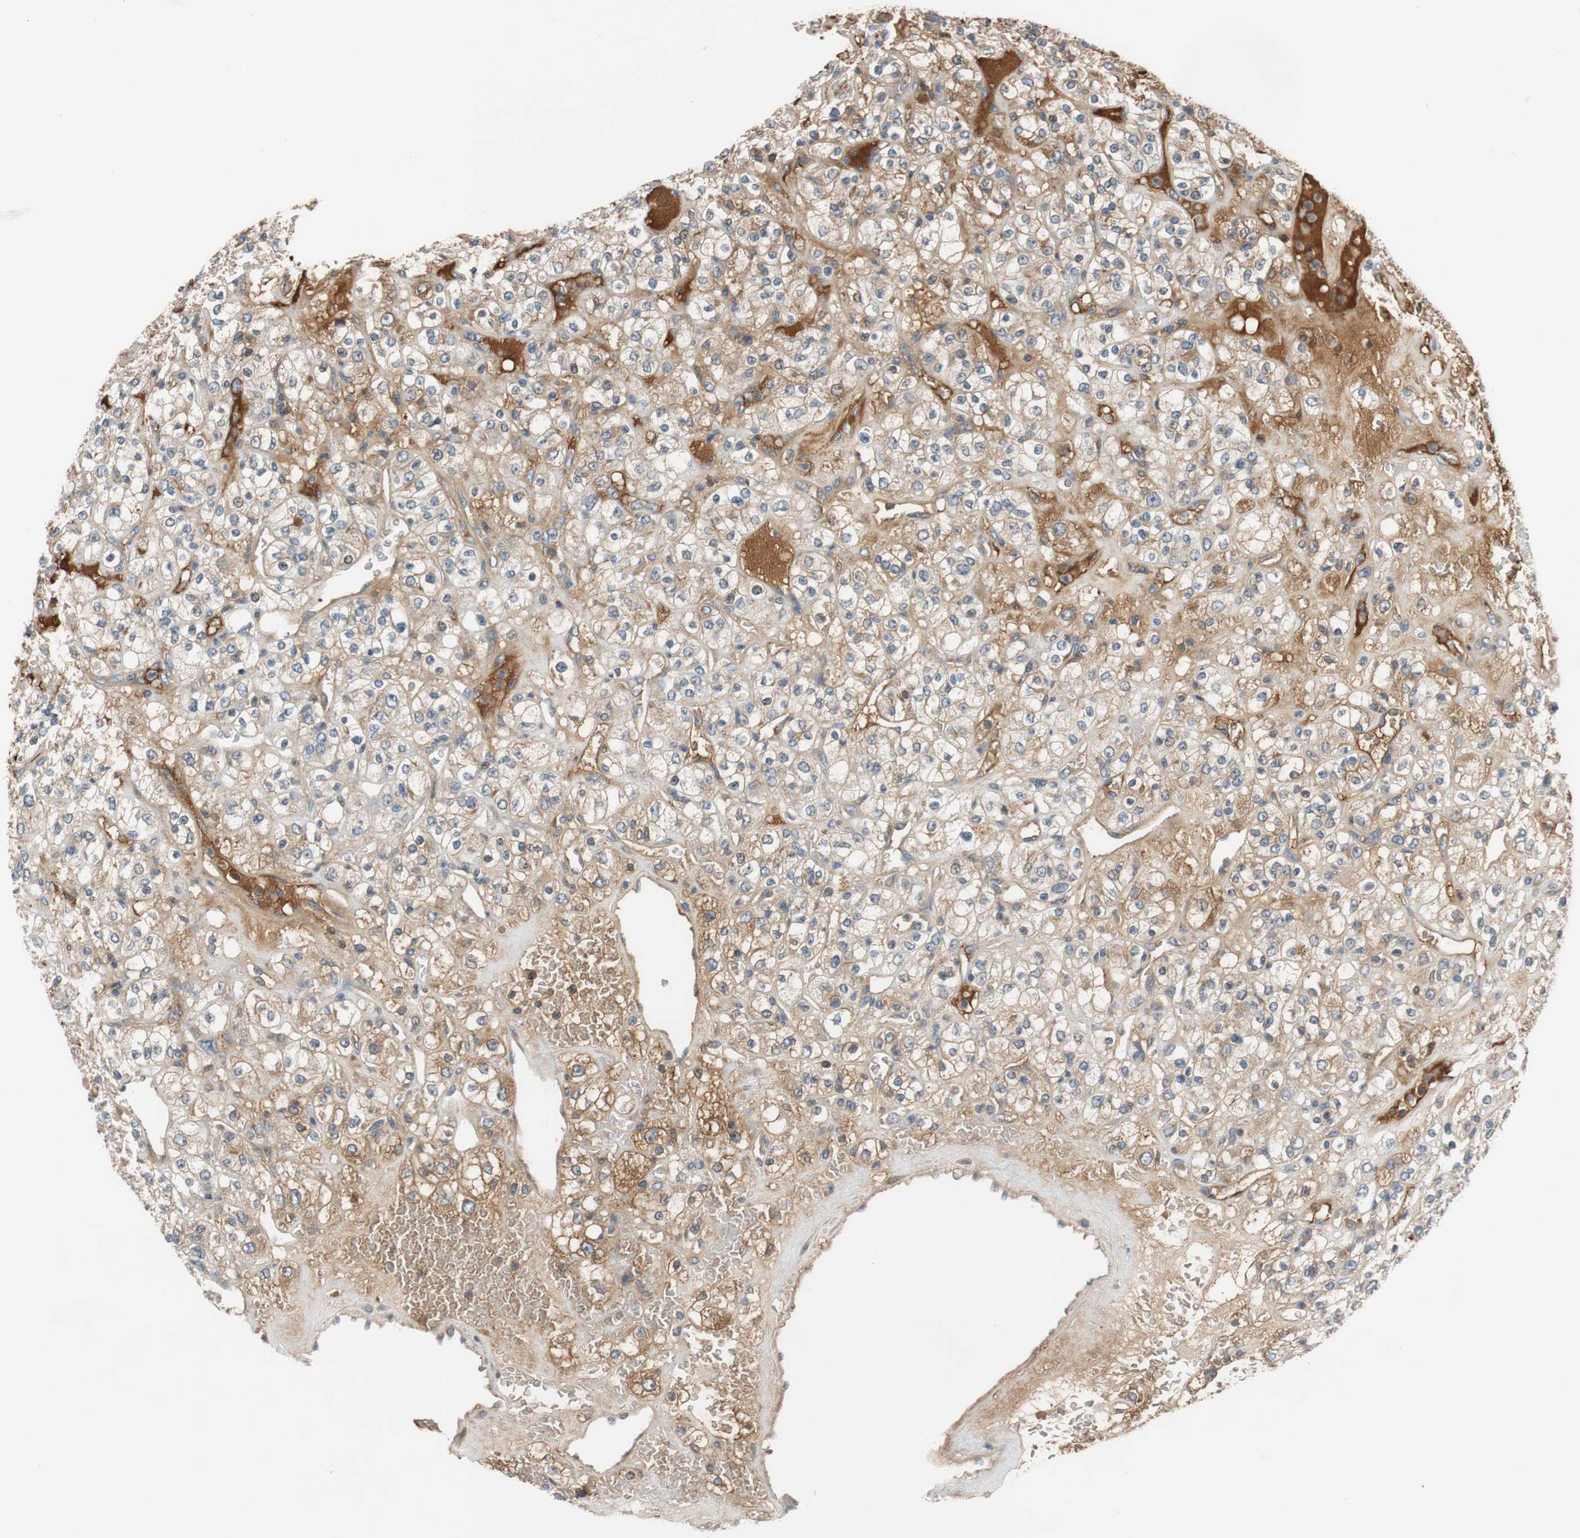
{"staining": {"intensity": "moderate", "quantity": ">75%", "location": "cytoplasmic/membranous"}, "tissue": "renal cancer", "cell_type": "Tumor cells", "image_type": "cancer", "snomed": [{"axis": "morphology", "description": "Normal tissue, NOS"}, {"axis": "morphology", "description": "Adenocarcinoma, NOS"}, {"axis": "topography", "description": "Kidney"}], "caption": "The image displays immunohistochemical staining of renal cancer. There is moderate cytoplasmic/membranous staining is identified in about >75% of tumor cells.", "gene": "C4A", "patient": {"sex": "female", "age": 72}}